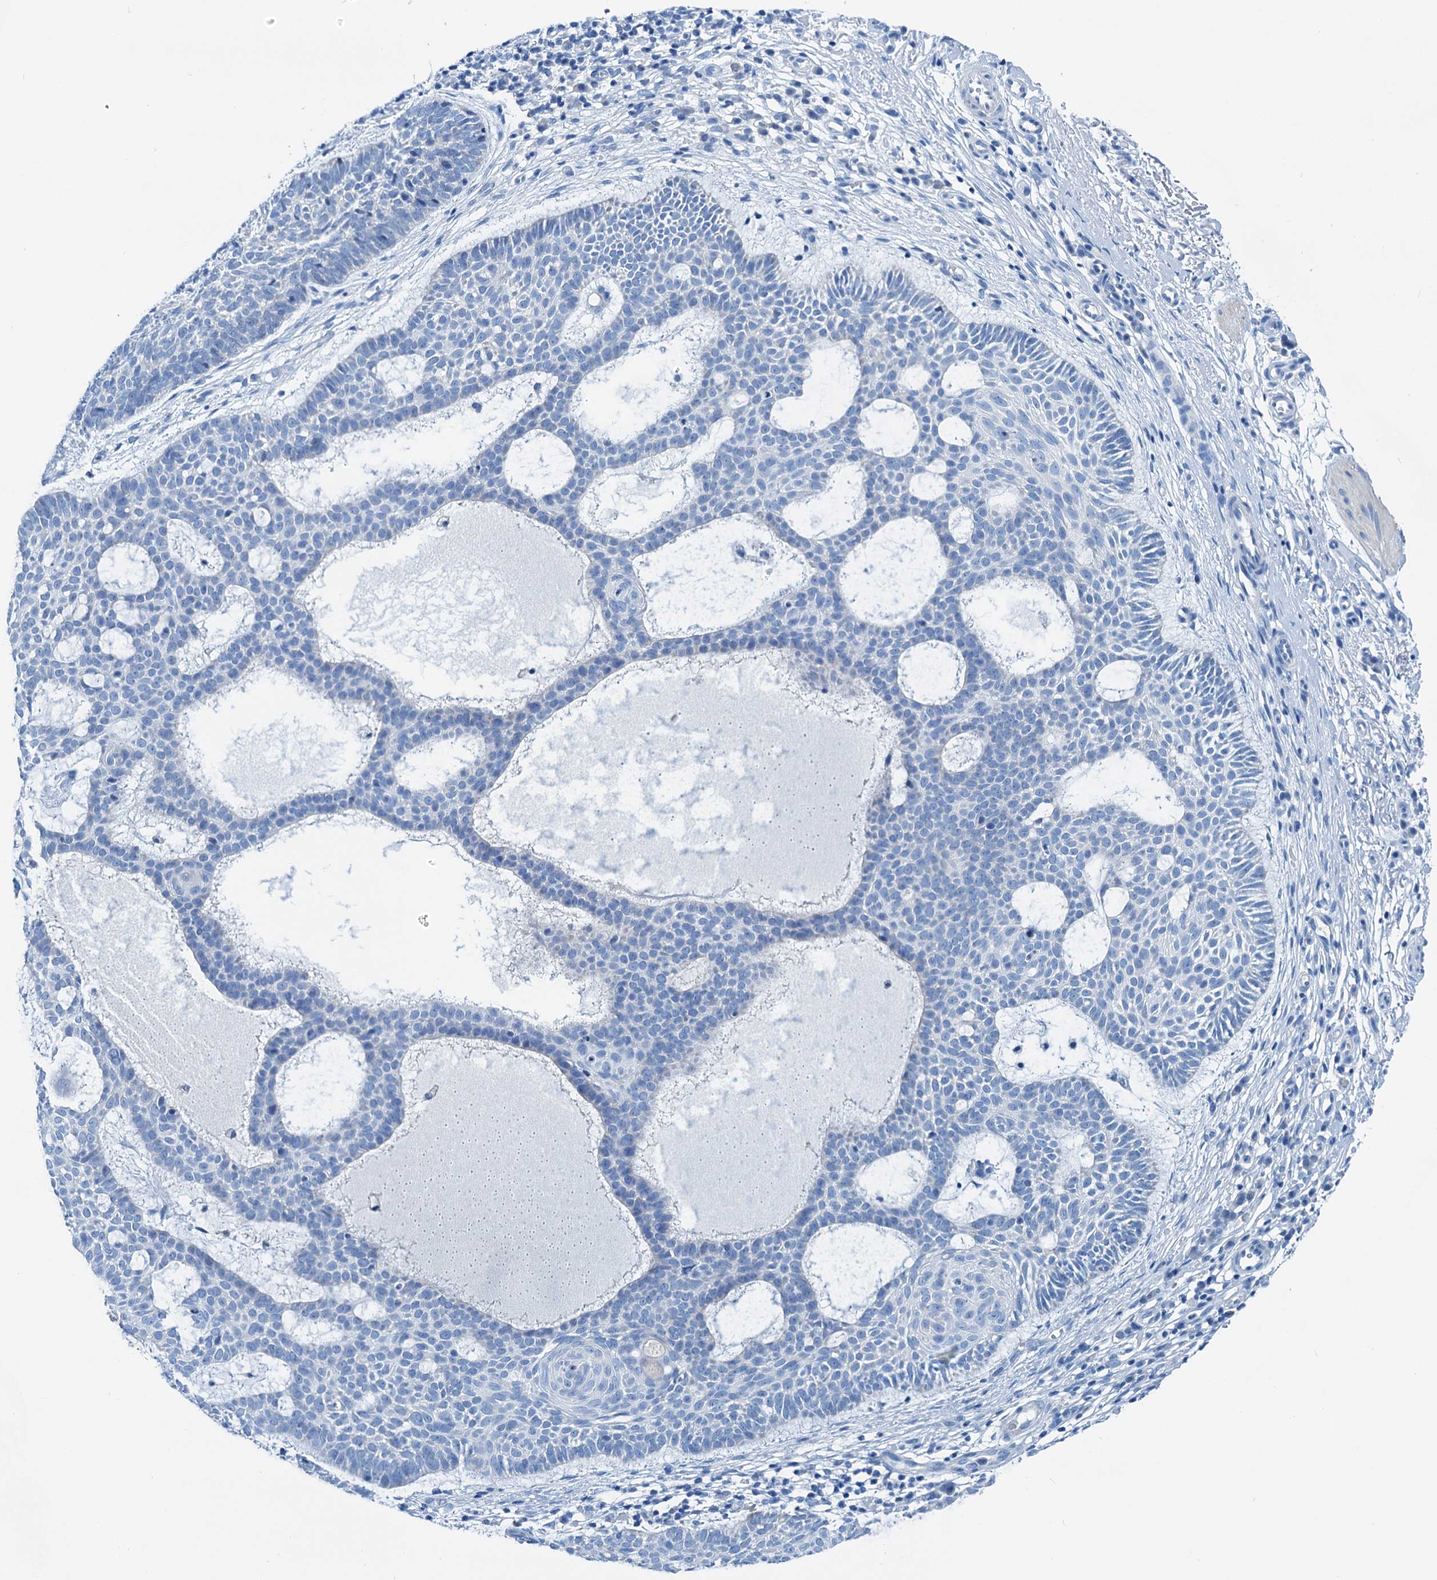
{"staining": {"intensity": "negative", "quantity": "none", "location": "none"}, "tissue": "skin cancer", "cell_type": "Tumor cells", "image_type": "cancer", "snomed": [{"axis": "morphology", "description": "Basal cell carcinoma"}, {"axis": "topography", "description": "Skin"}], "caption": "Tumor cells show no significant positivity in skin cancer. Brightfield microscopy of immunohistochemistry (IHC) stained with DAB (3,3'-diaminobenzidine) (brown) and hematoxylin (blue), captured at high magnification.", "gene": "KNDC1", "patient": {"sex": "male", "age": 85}}